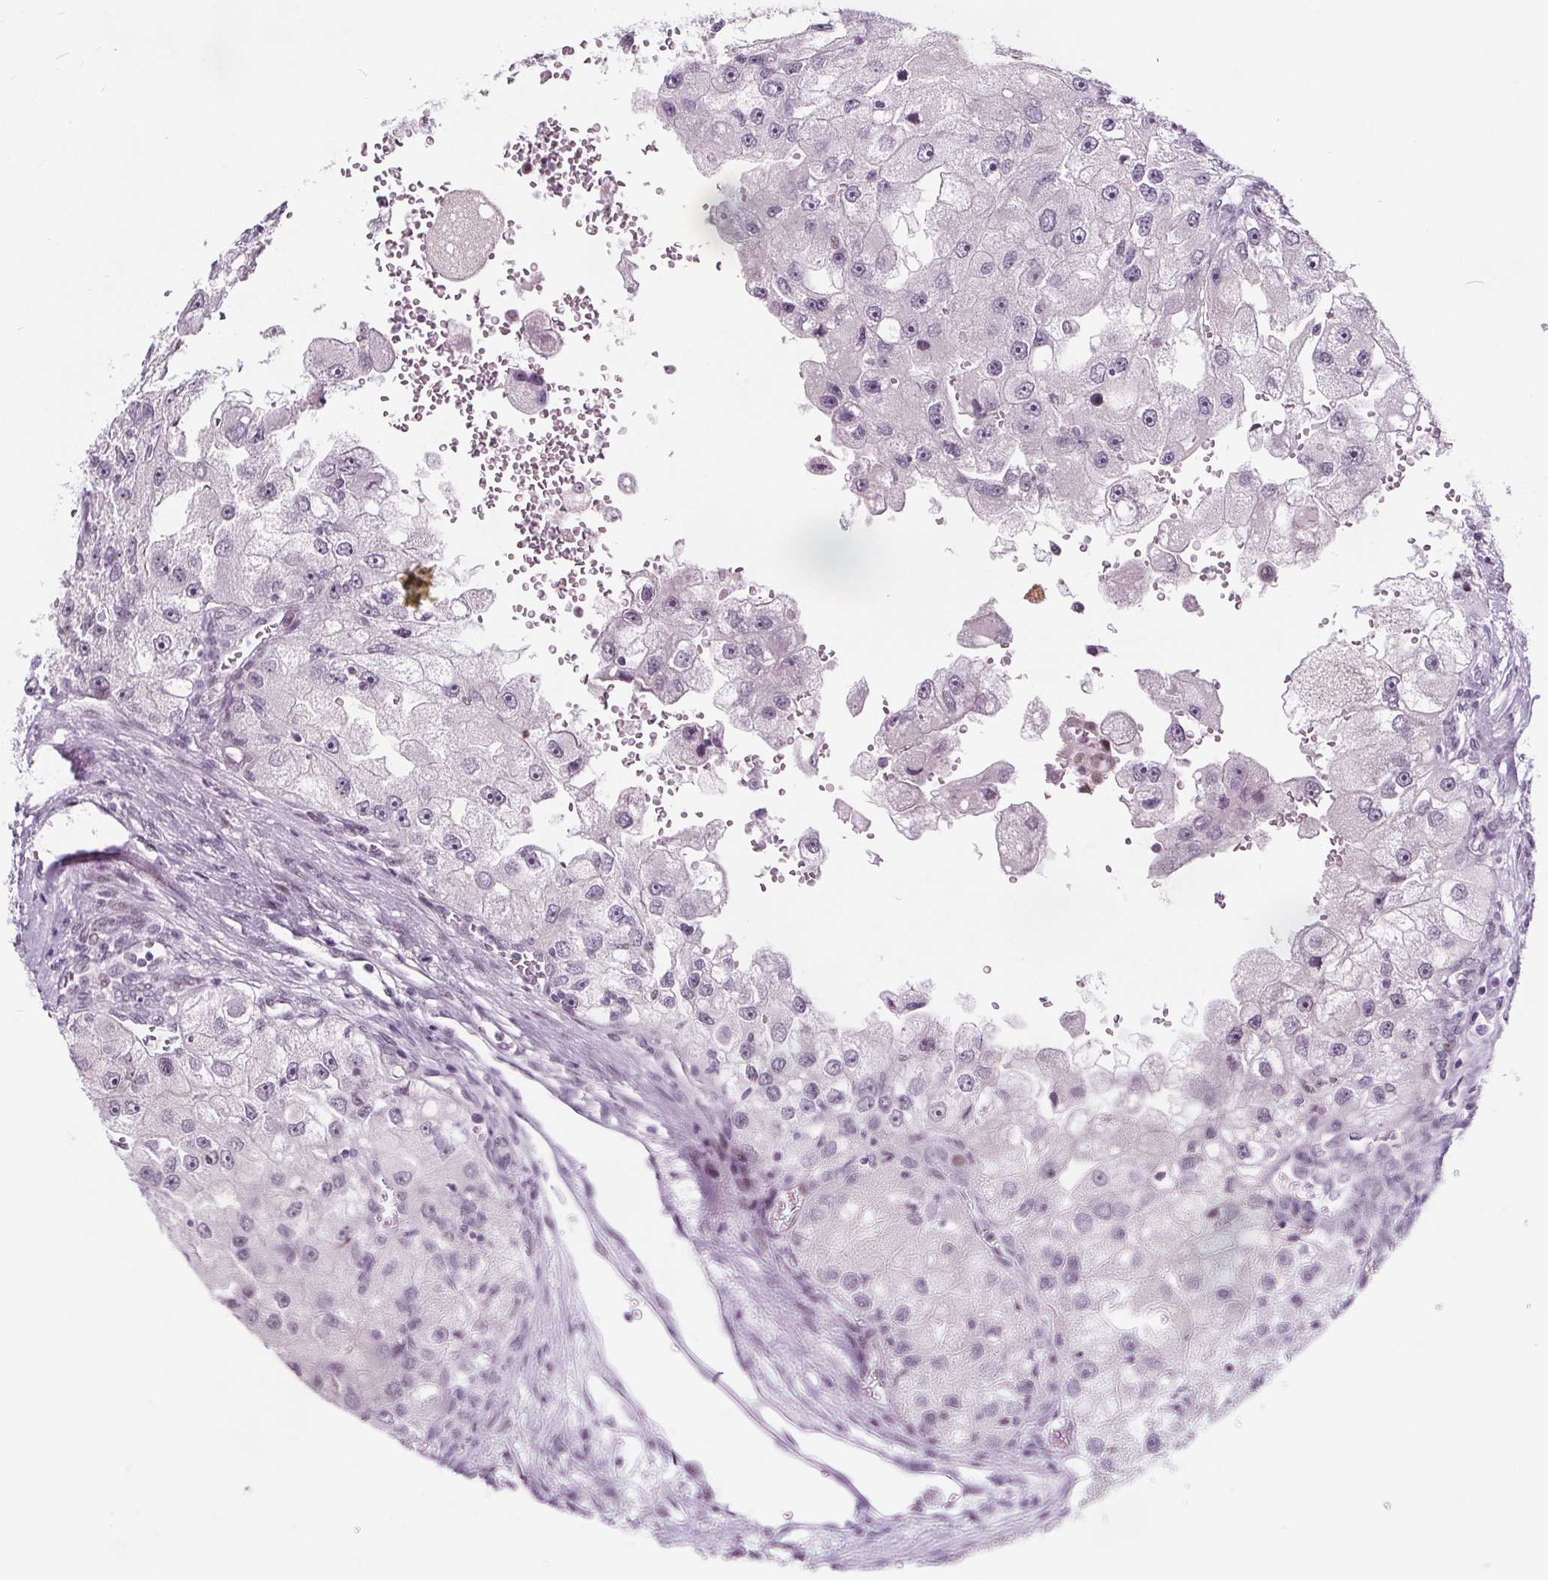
{"staining": {"intensity": "weak", "quantity": "<25%", "location": "nuclear"}, "tissue": "renal cancer", "cell_type": "Tumor cells", "image_type": "cancer", "snomed": [{"axis": "morphology", "description": "Adenocarcinoma, NOS"}, {"axis": "topography", "description": "Kidney"}], "caption": "Tumor cells show no significant protein positivity in renal cancer. The staining is performed using DAB brown chromogen with nuclei counter-stained in using hematoxylin.", "gene": "TAF6L", "patient": {"sex": "male", "age": 63}}